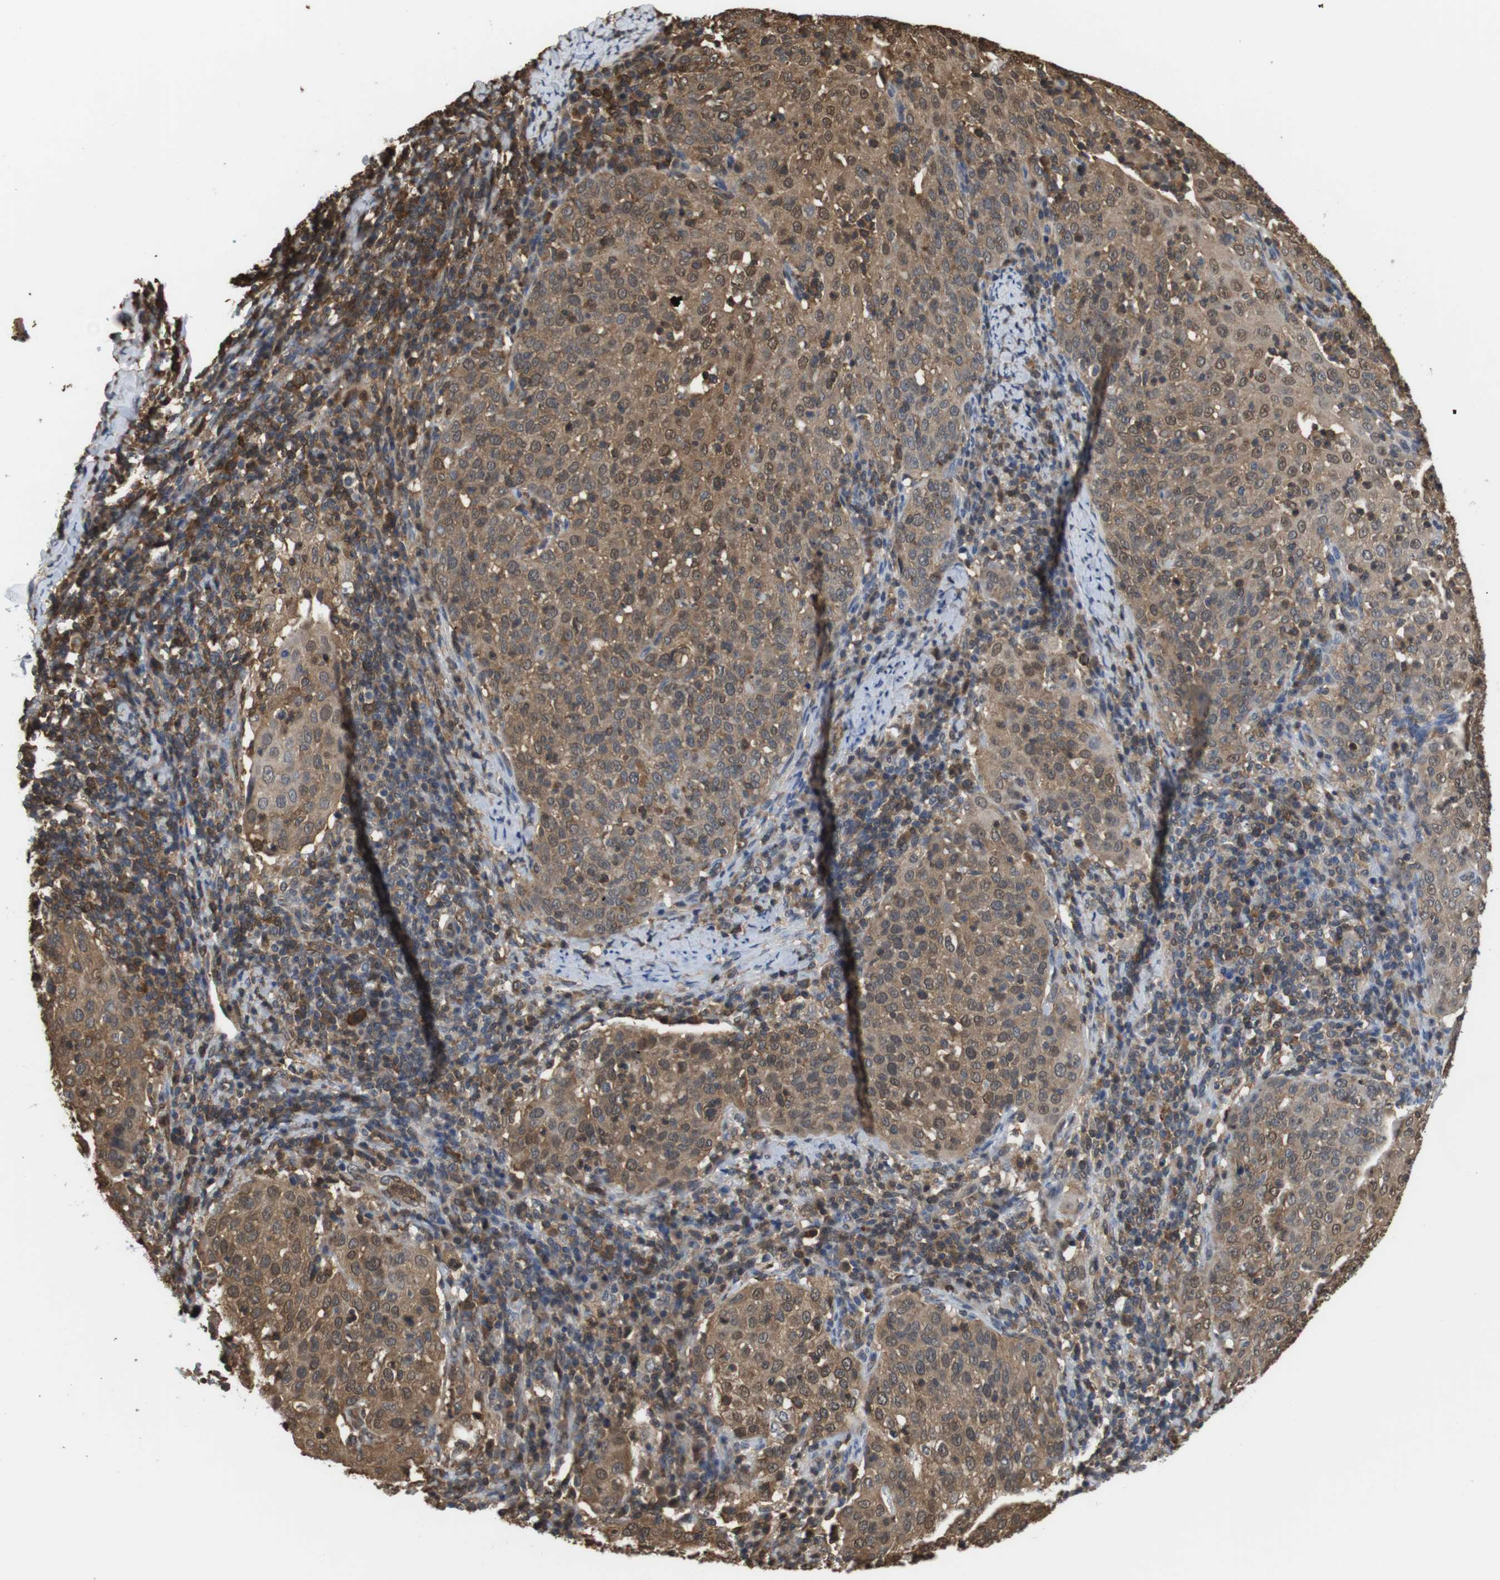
{"staining": {"intensity": "moderate", "quantity": ">75%", "location": "cytoplasmic/membranous,nuclear"}, "tissue": "cervical cancer", "cell_type": "Tumor cells", "image_type": "cancer", "snomed": [{"axis": "morphology", "description": "Squamous cell carcinoma, NOS"}, {"axis": "topography", "description": "Cervix"}], "caption": "Human cervical cancer stained with a brown dye exhibits moderate cytoplasmic/membranous and nuclear positive staining in about >75% of tumor cells.", "gene": "LDHA", "patient": {"sex": "female", "age": 51}}